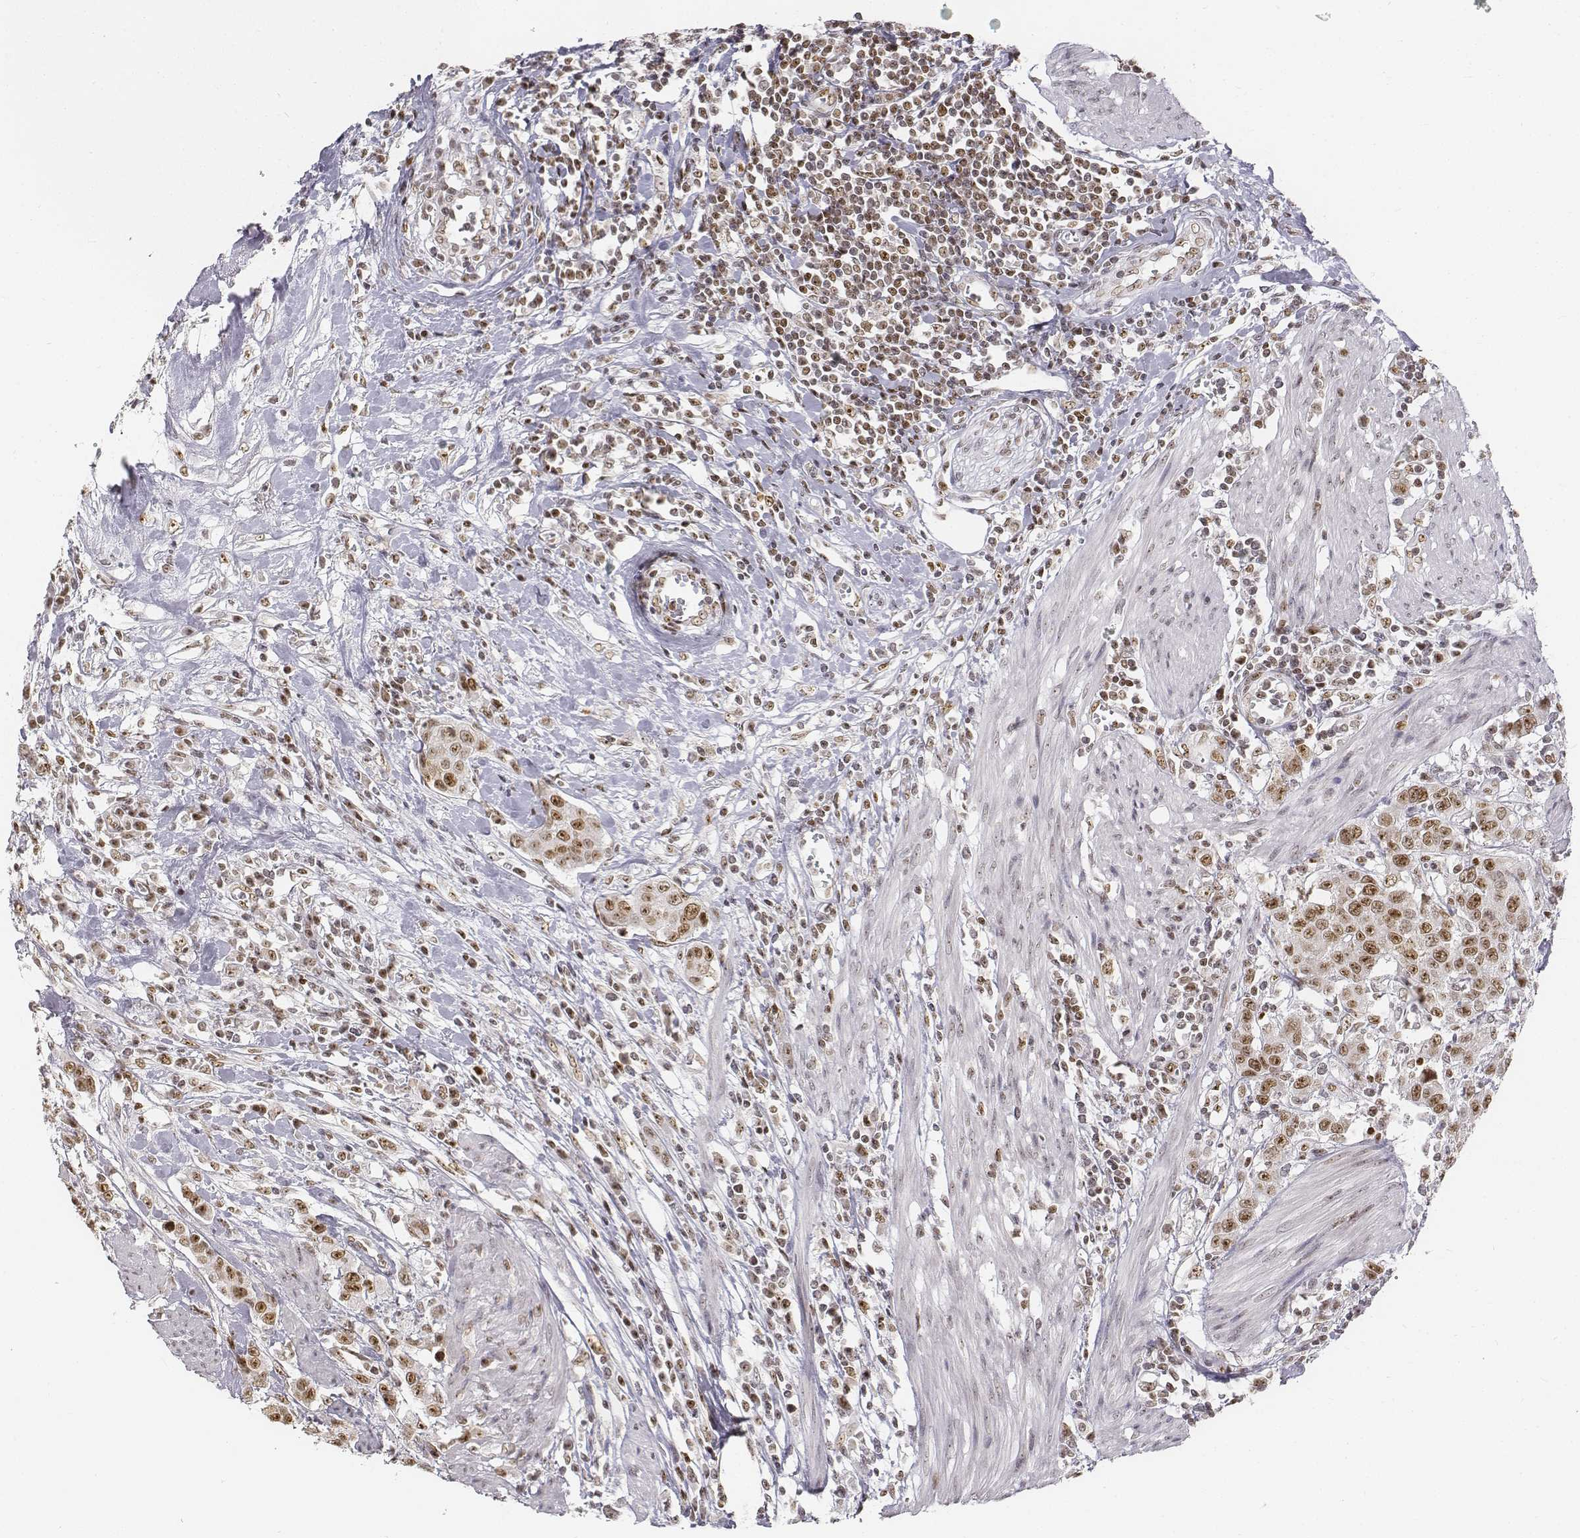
{"staining": {"intensity": "moderate", "quantity": ">75%", "location": "nuclear"}, "tissue": "urothelial cancer", "cell_type": "Tumor cells", "image_type": "cancer", "snomed": [{"axis": "morphology", "description": "Urothelial carcinoma, High grade"}, {"axis": "topography", "description": "Urinary bladder"}], "caption": "This image shows IHC staining of human urothelial cancer, with medium moderate nuclear expression in approximately >75% of tumor cells.", "gene": "PHF6", "patient": {"sex": "female", "age": 58}}